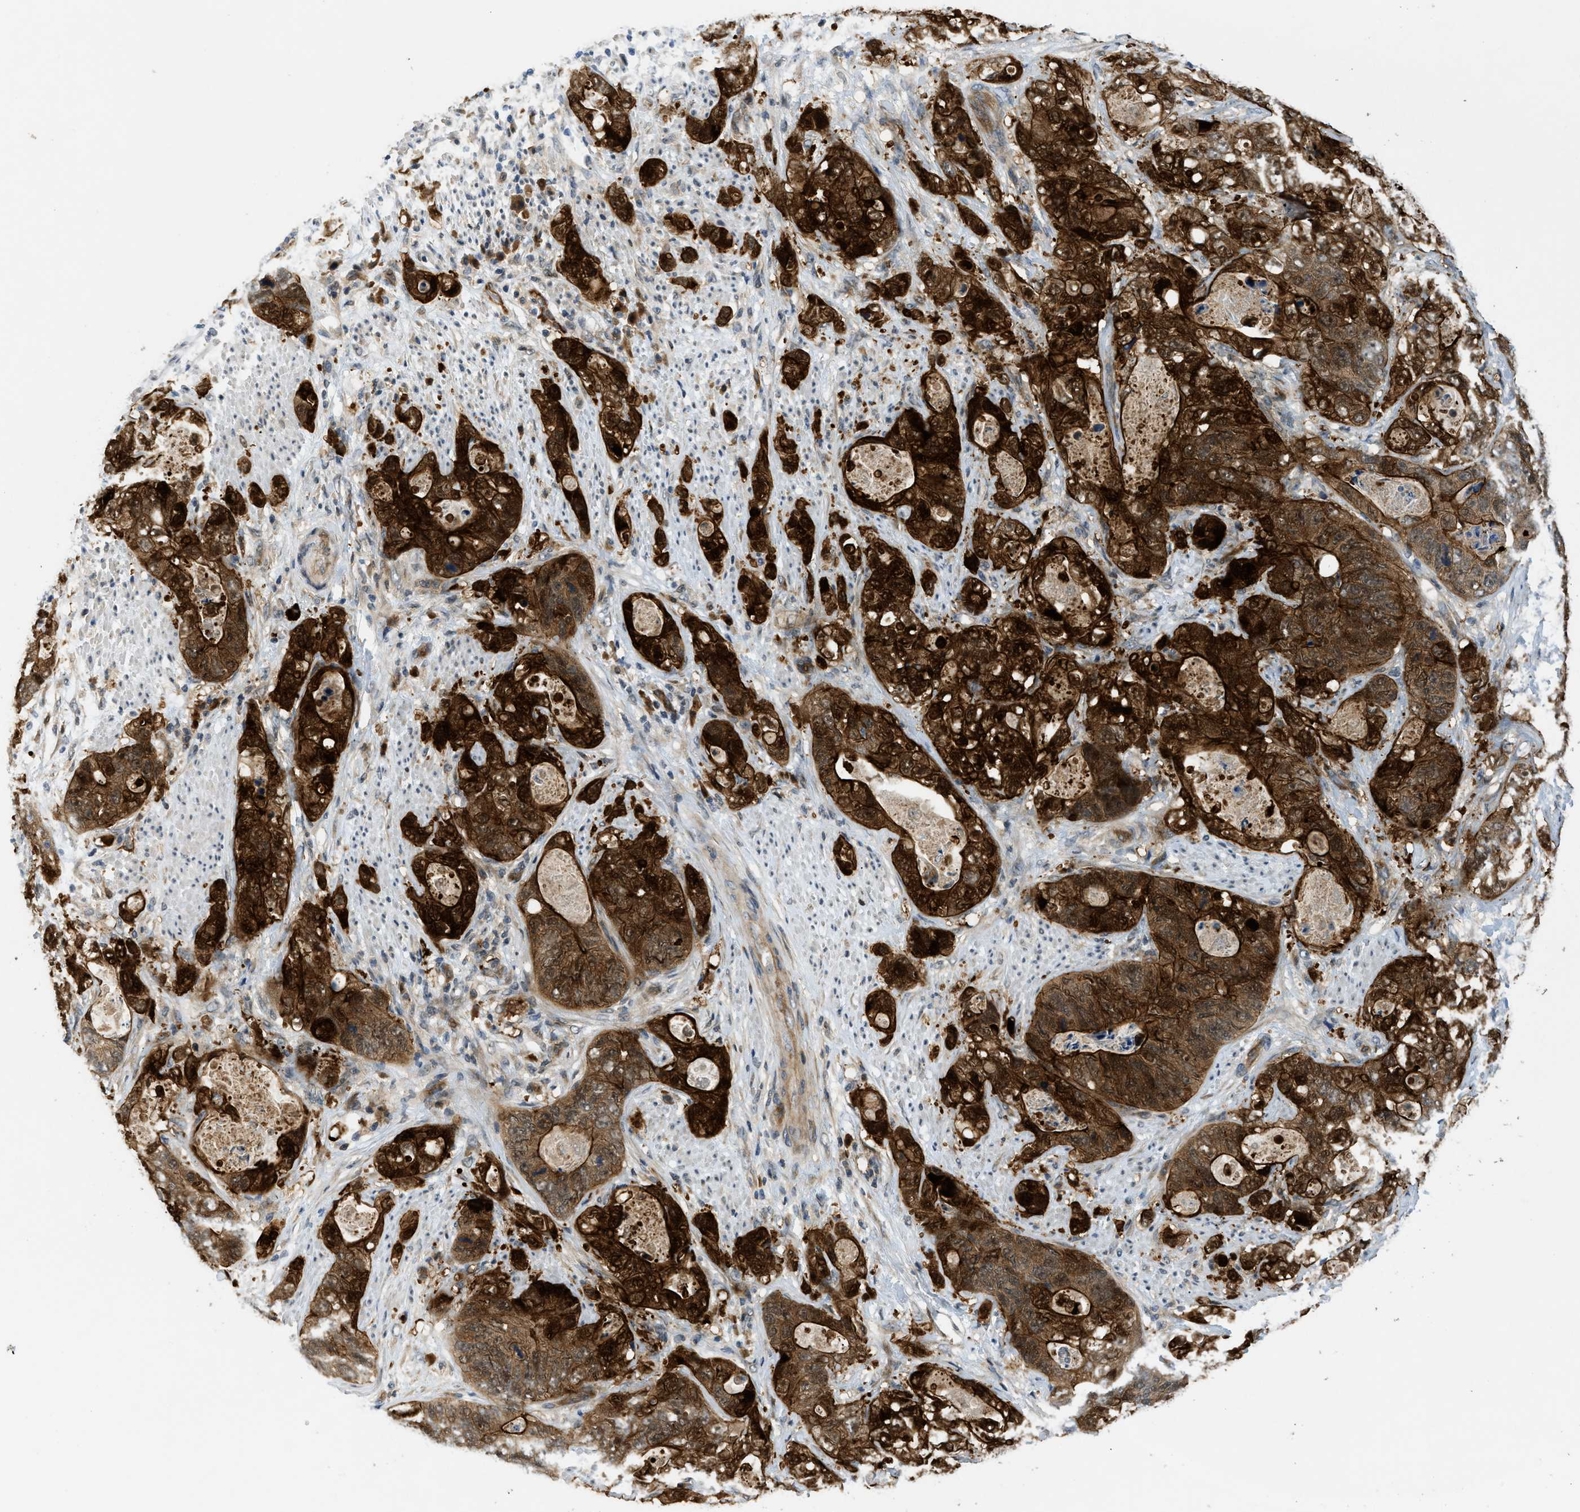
{"staining": {"intensity": "strong", "quantity": ">75%", "location": "cytoplasmic/membranous,nuclear"}, "tissue": "stomach cancer", "cell_type": "Tumor cells", "image_type": "cancer", "snomed": [{"axis": "morphology", "description": "Adenocarcinoma, NOS"}, {"axis": "topography", "description": "Stomach"}], "caption": "Human stomach adenocarcinoma stained with a brown dye exhibits strong cytoplasmic/membranous and nuclear positive staining in approximately >75% of tumor cells.", "gene": "TRAK2", "patient": {"sex": "female", "age": 89}}